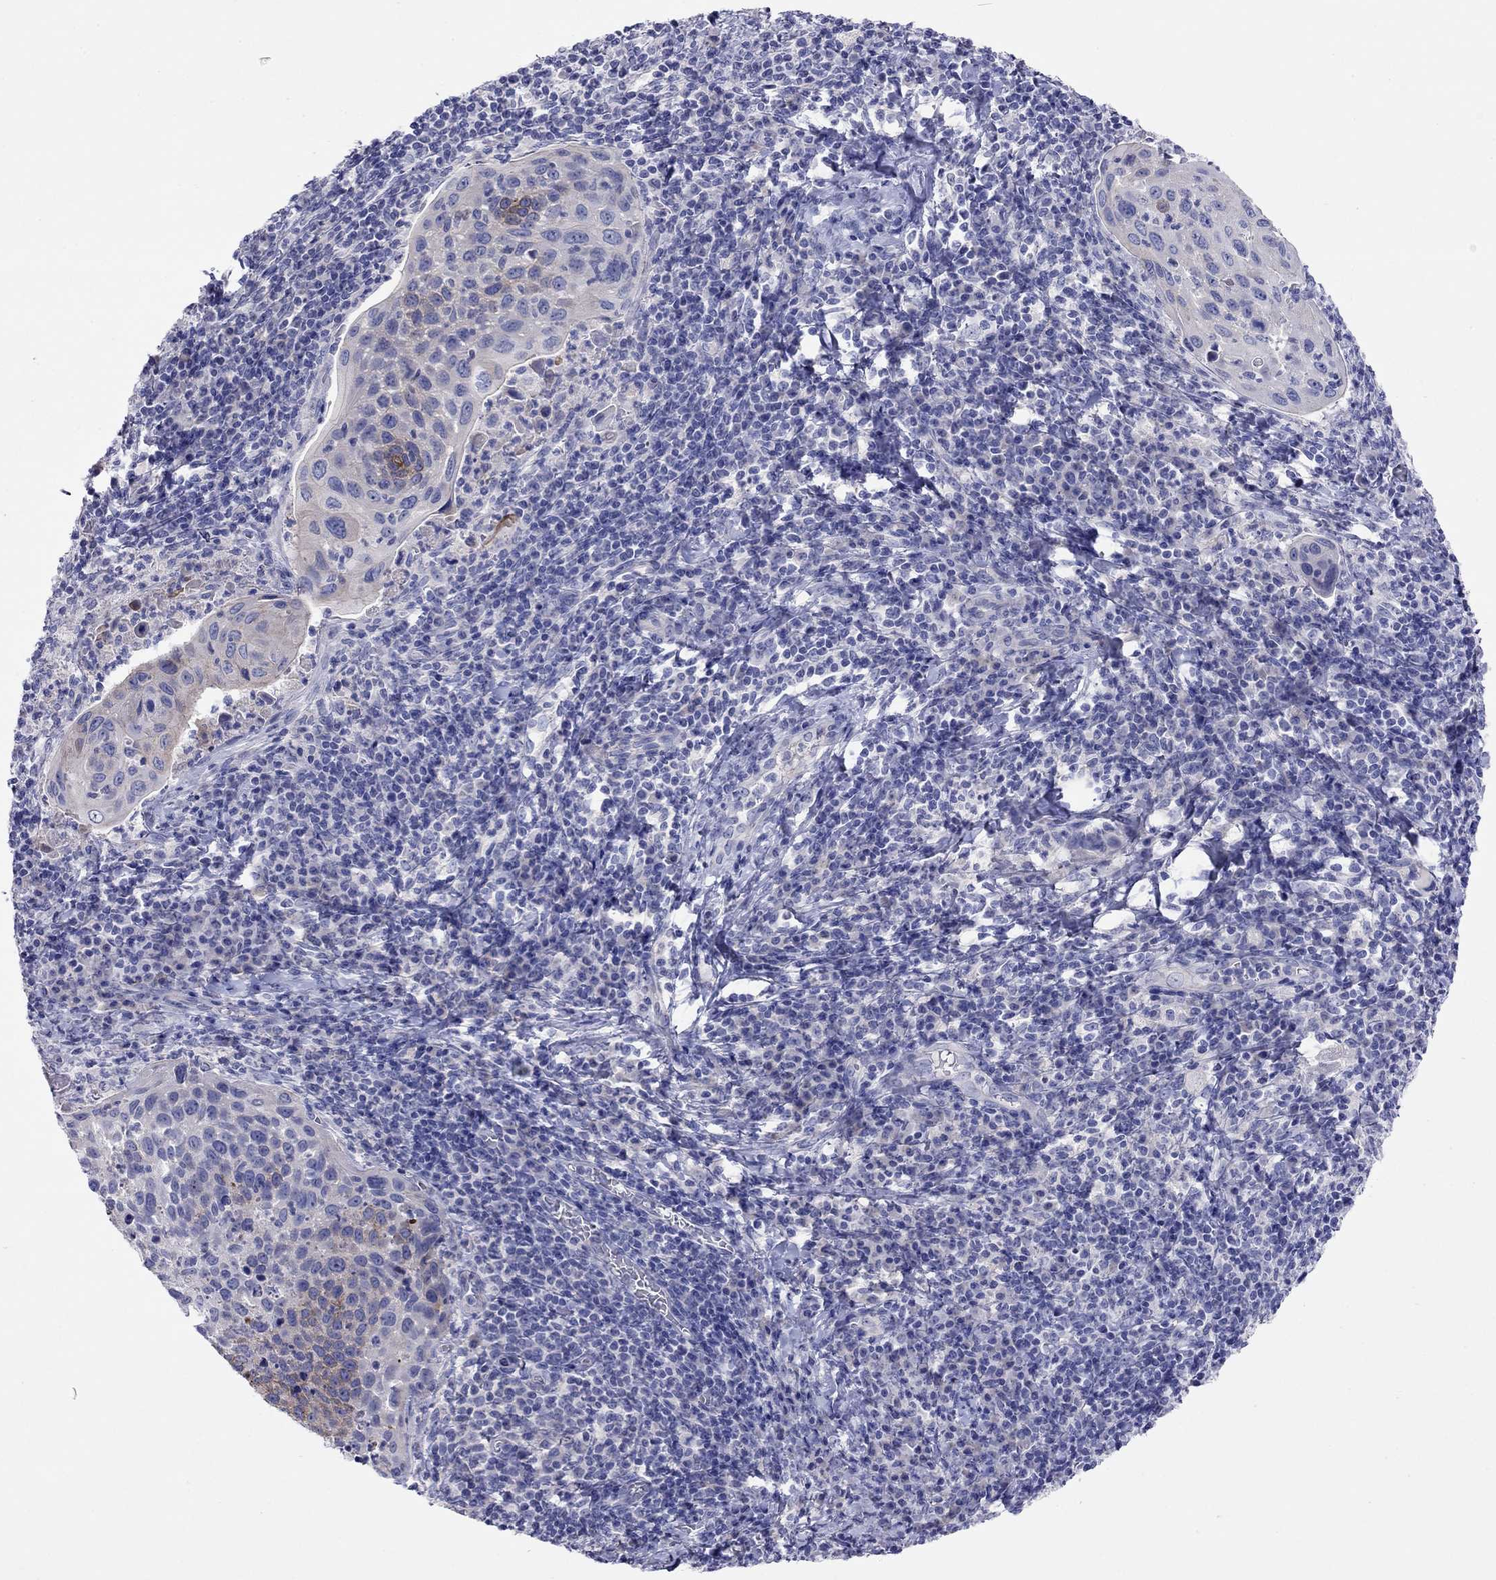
{"staining": {"intensity": "strong", "quantity": "<25%", "location": "cytoplasmic/membranous"}, "tissue": "cervical cancer", "cell_type": "Tumor cells", "image_type": "cancer", "snomed": [{"axis": "morphology", "description": "Squamous cell carcinoma, NOS"}, {"axis": "topography", "description": "Cervix"}], "caption": "IHC staining of squamous cell carcinoma (cervical), which reveals medium levels of strong cytoplasmic/membranous staining in about <25% of tumor cells indicating strong cytoplasmic/membranous protein staining. The staining was performed using DAB (3,3'-diaminobenzidine) (brown) for protein detection and nuclei were counterstained in hematoxylin (blue).", "gene": "CAPNS2", "patient": {"sex": "female", "age": 54}}